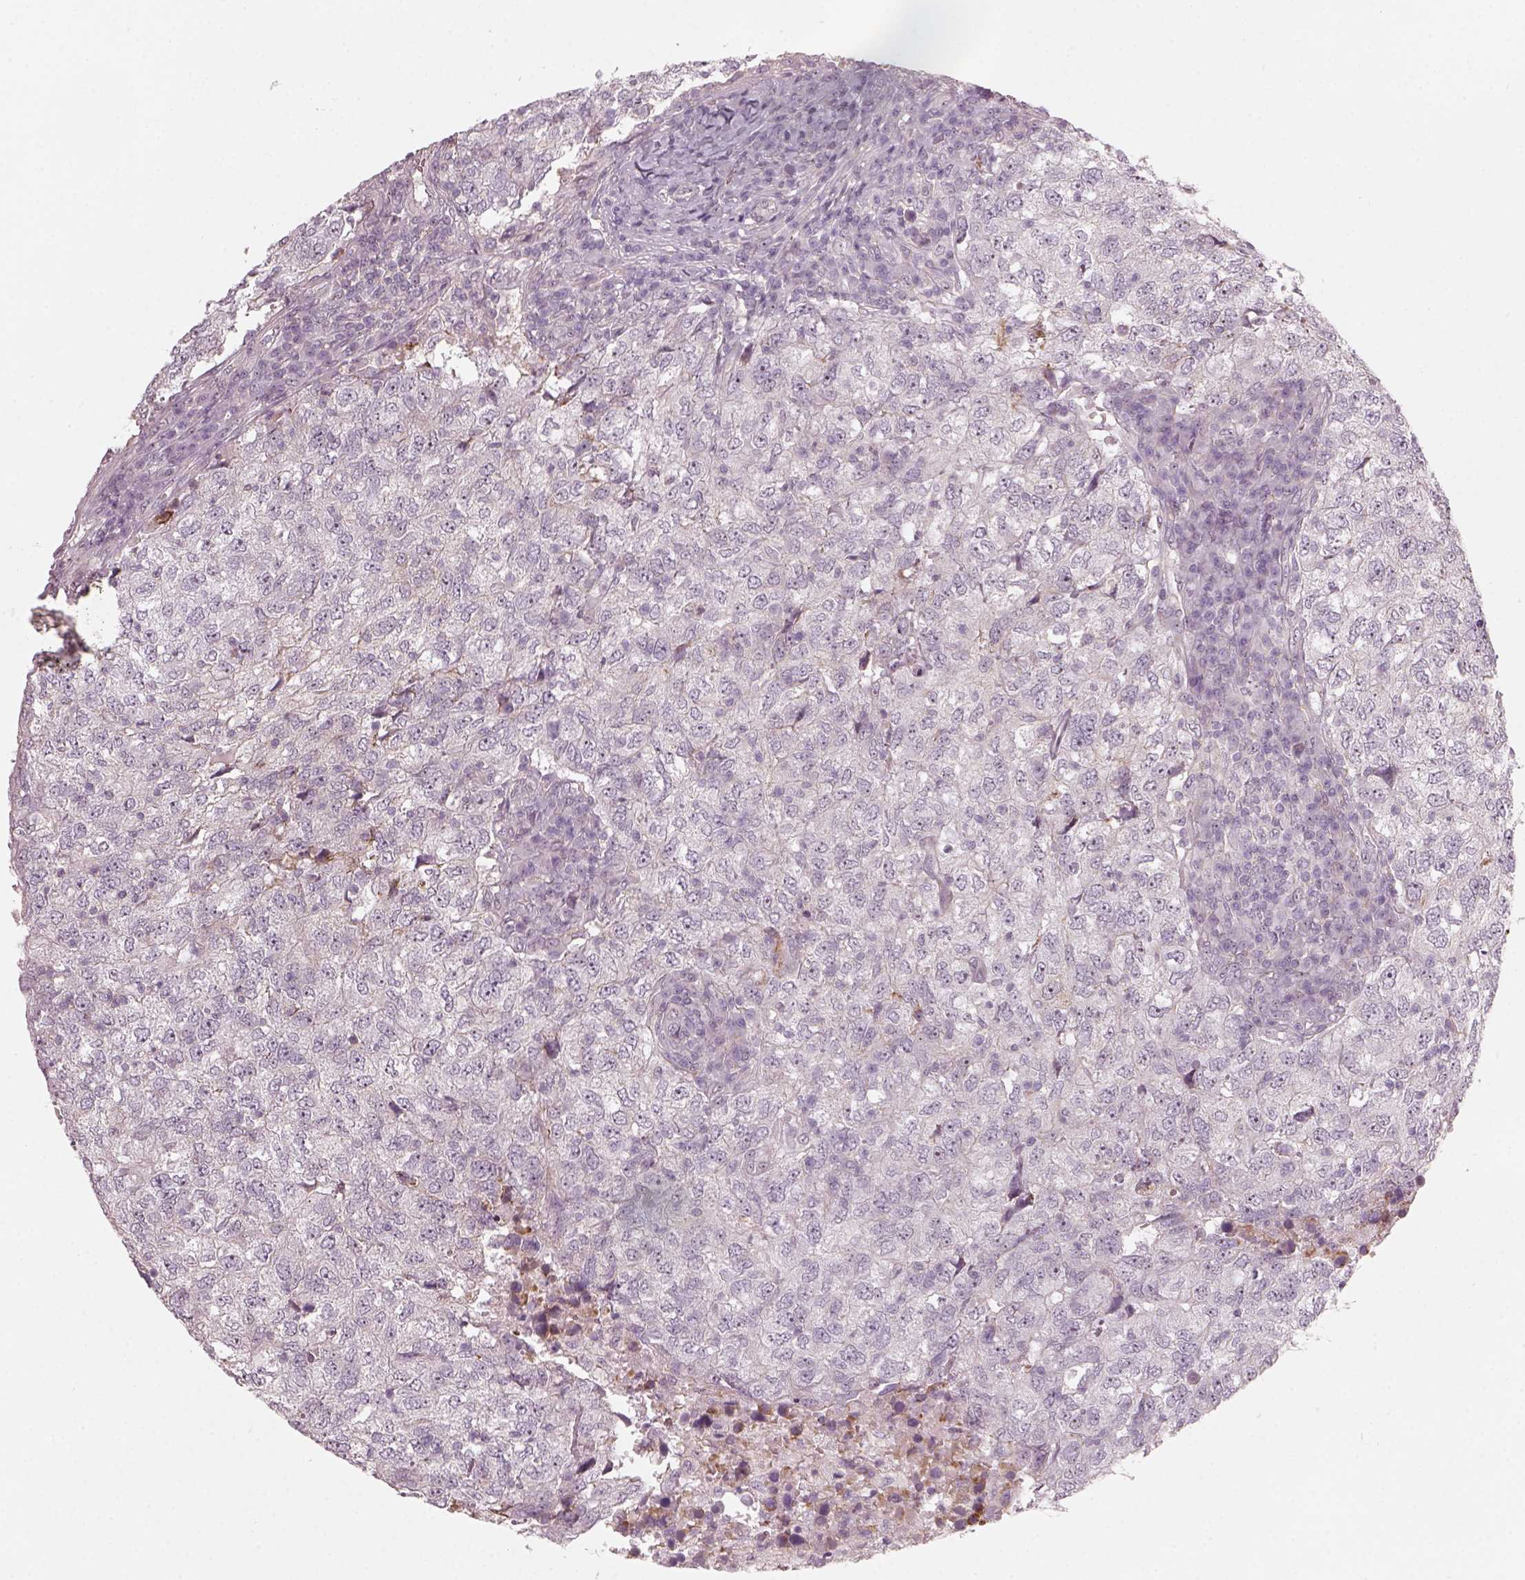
{"staining": {"intensity": "weak", "quantity": "<25%", "location": "nuclear"}, "tissue": "breast cancer", "cell_type": "Tumor cells", "image_type": "cancer", "snomed": [{"axis": "morphology", "description": "Duct carcinoma"}, {"axis": "topography", "description": "Breast"}], "caption": "Breast cancer was stained to show a protein in brown. There is no significant expression in tumor cells.", "gene": "CDS1", "patient": {"sex": "female", "age": 30}}